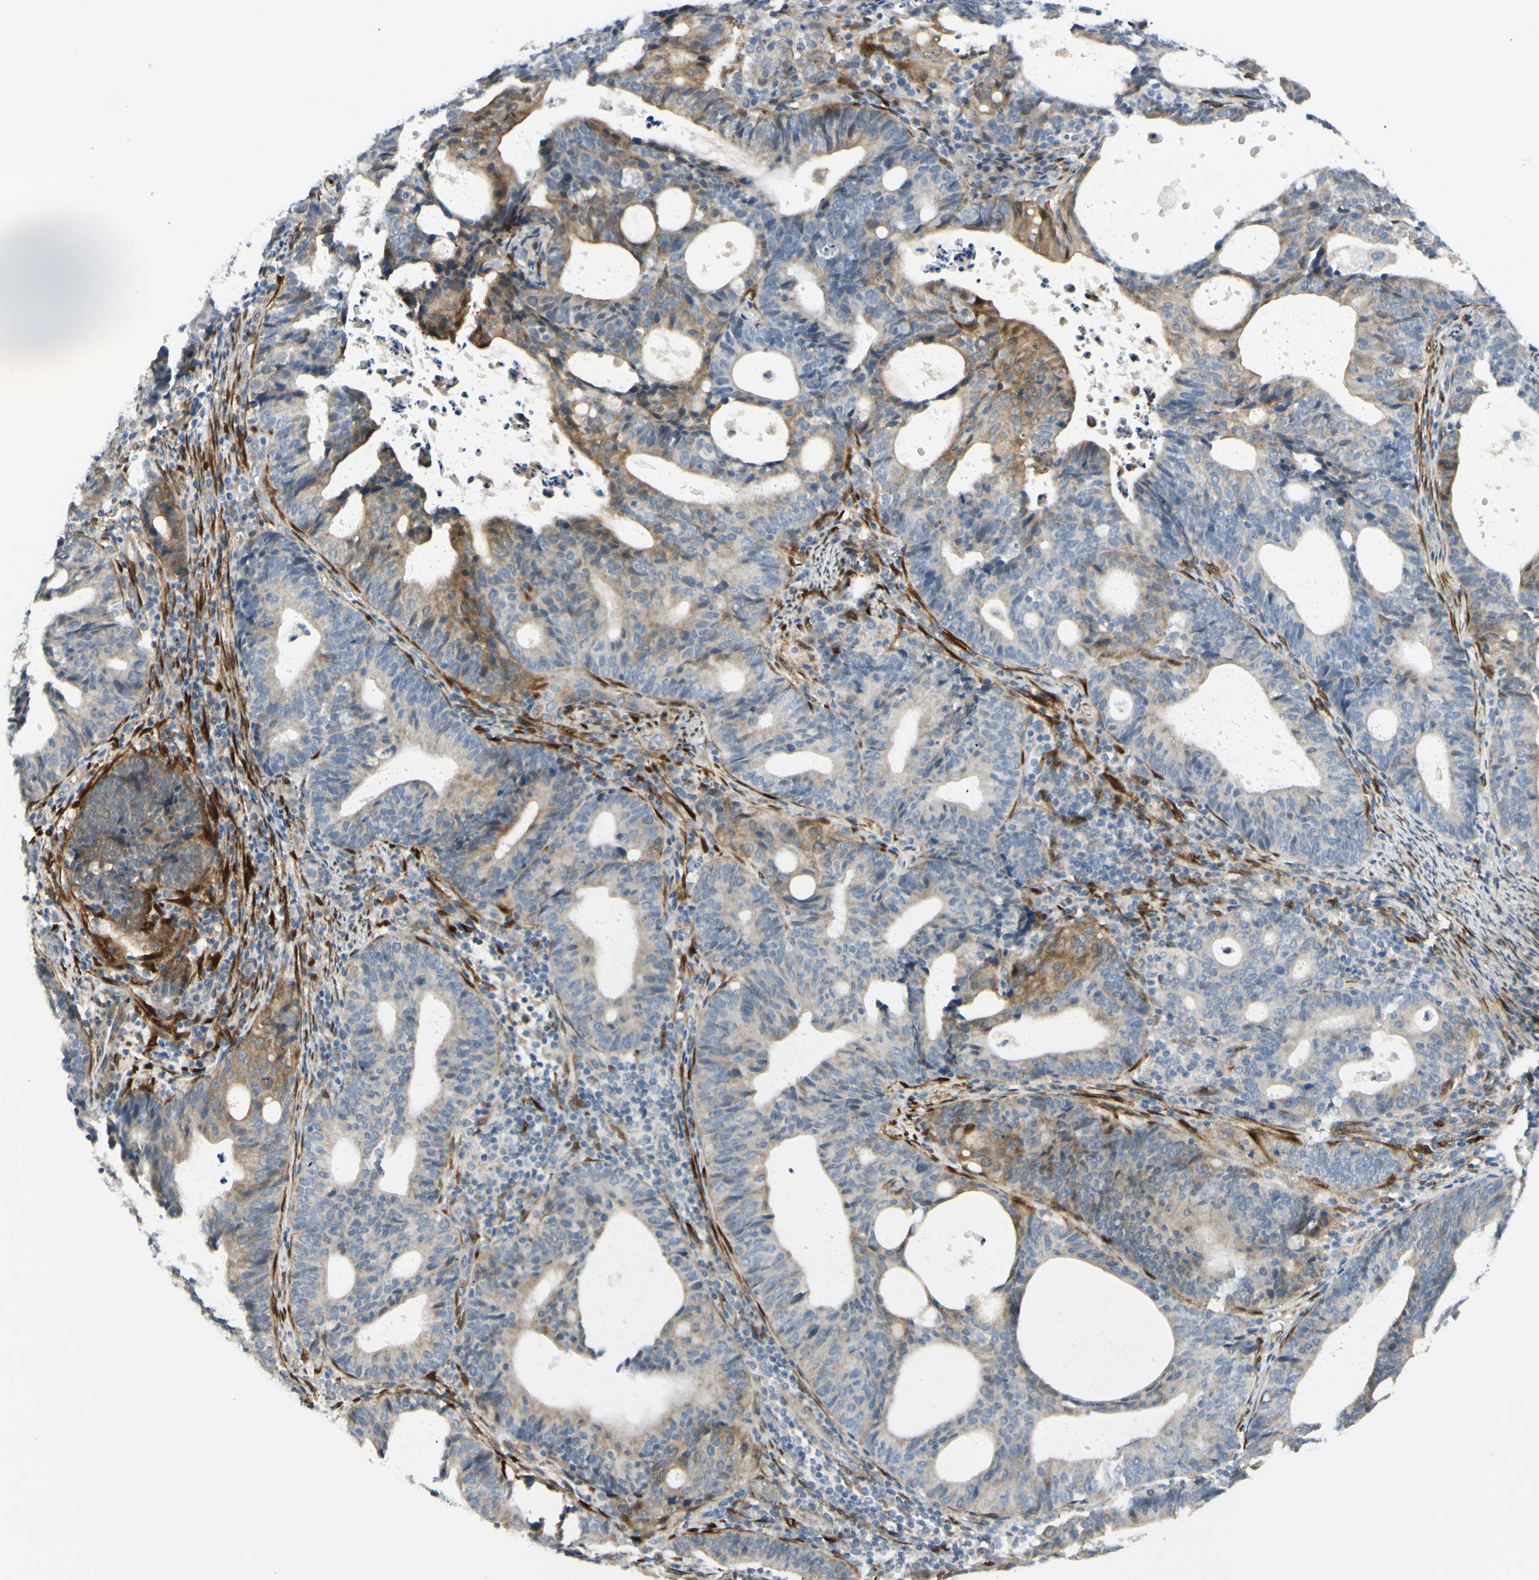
{"staining": {"intensity": "moderate", "quantity": "<25%", "location": "cytoplasmic/membranous"}, "tissue": "endometrial cancer", "cell_type": "Tumor cells", "image_type": "cancer", "snomed": [{"axis": "morphology", "description": "Adenocarcinoma, NOS"}, {"axis": "topography", "description": "Uterus"}], "caption": "The image demonstrates staining of endometrial cancer, revealing moderate cytoplasmic/membranous protein expression (brown color) within tumor cells.", "gene": "FHL2", "patient": {"sex": "female", "age": 83}}